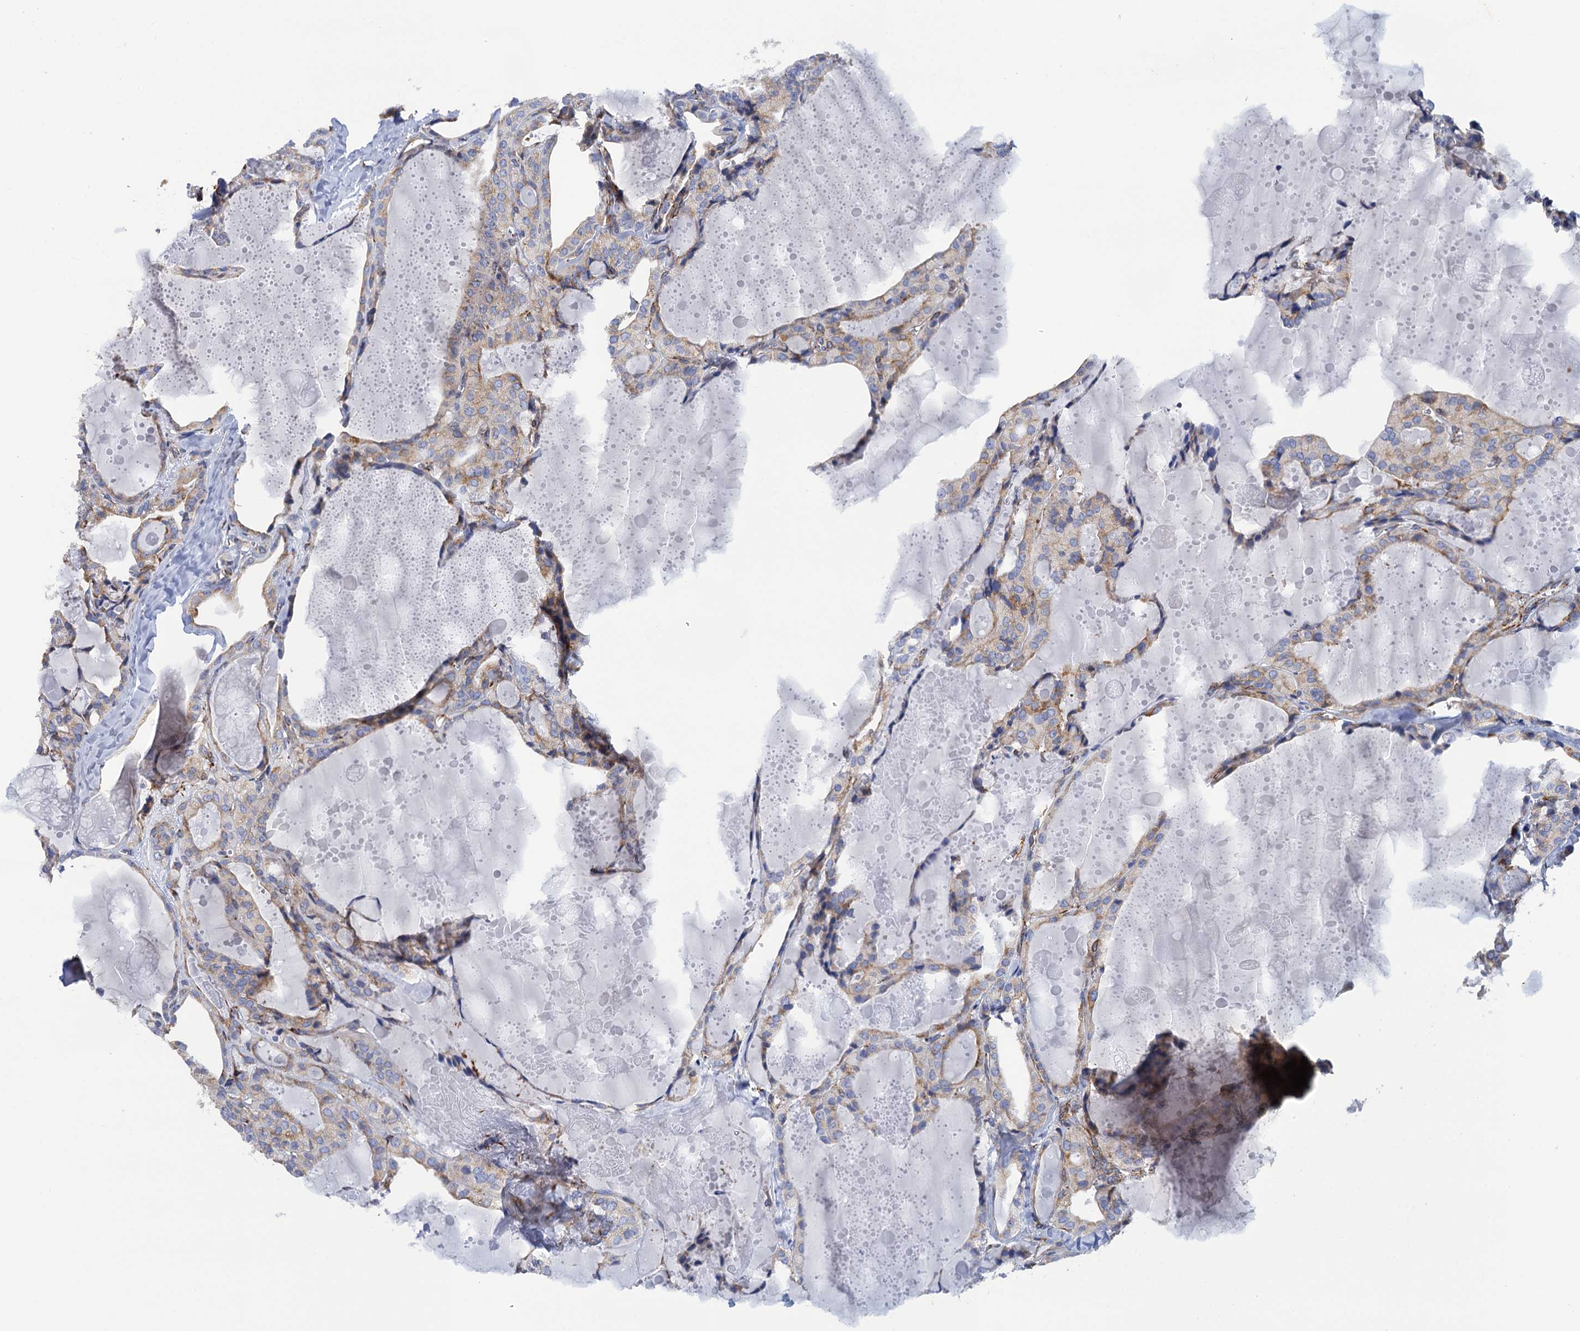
{"staining": {"intensity": "weak", "quantity": "25%-75%", "location": "cytoplasmic/membranous"}, "tissue": "thyroid cancer", "cell_type": "Tumor cells", "image_type": "cancer", "snomed": [{"axis": "morphology", "description": "Papillary adenocarcinoma, NOS"}, {"axis": "topography", "description": "Thyroid gland"}], "caption": "Protein expression analysis of thyroid papillary adenocarcinoma shows weak cytoplasmic/membranous expression in approximately 25%-75% of tumor cells.", "gene": "POGLUT3", "patient": {"sex": "male", "age": 52}}